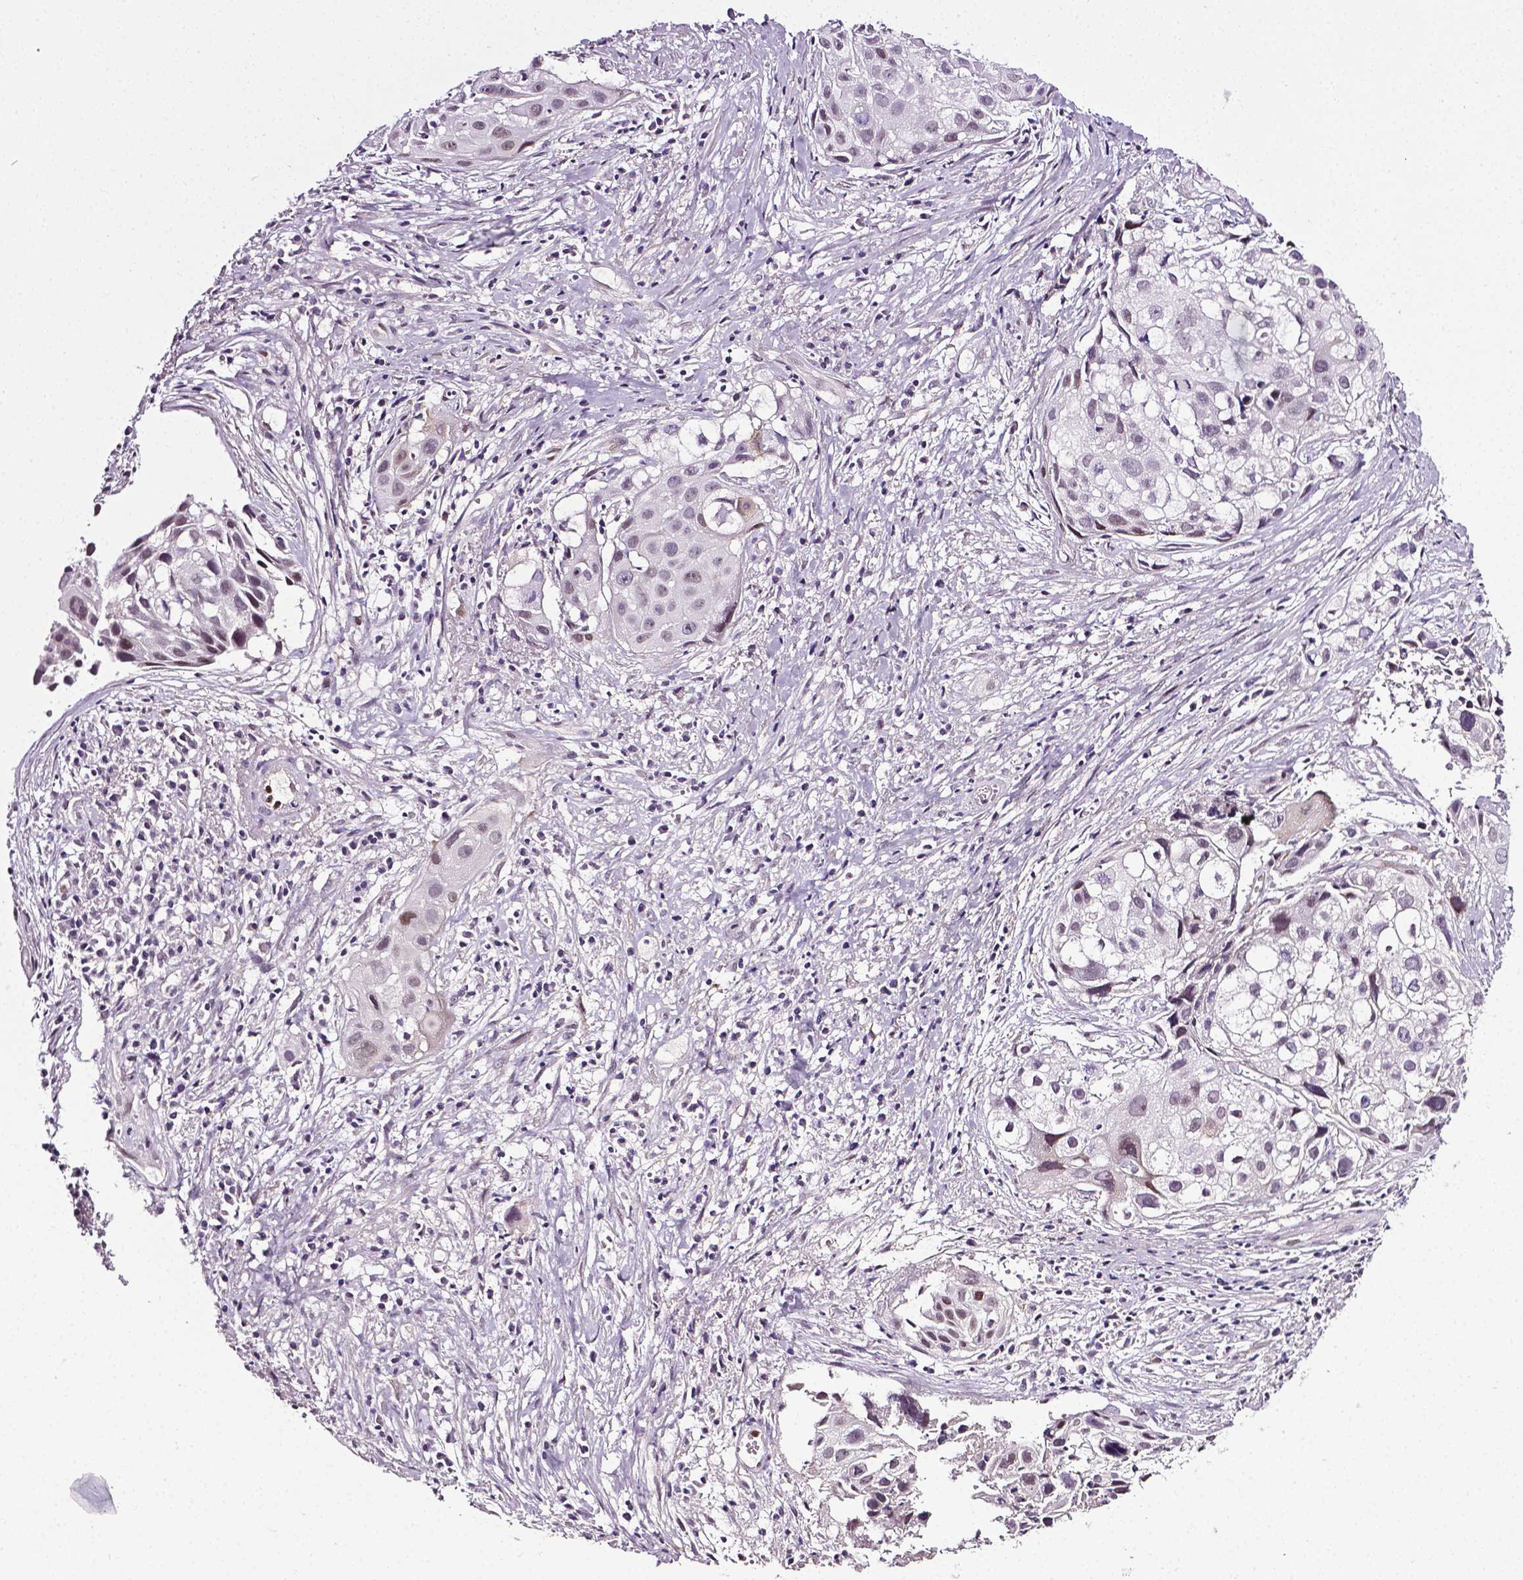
{"staining": {"intensity": "weak", "quantity": "<25%", "location": "nuclear"}, "tissue": "cervical cancer", "cell_type": "Tumor cells", "image_type": "cancer", "snomed": [{"axis": "morphology", "description": "Squamous cell carcinoma, NOS"}, {"axis": "topography", "description": "Cervix"}], "caption": "DAB (3,3'-diaminobenzidine) immunohistochemical staining of human cervical squamous cell carcinoma displays no significant staining in tumor cells.", "gene": "PTGER3", "patient": {"sex": "female", "age": 53}}